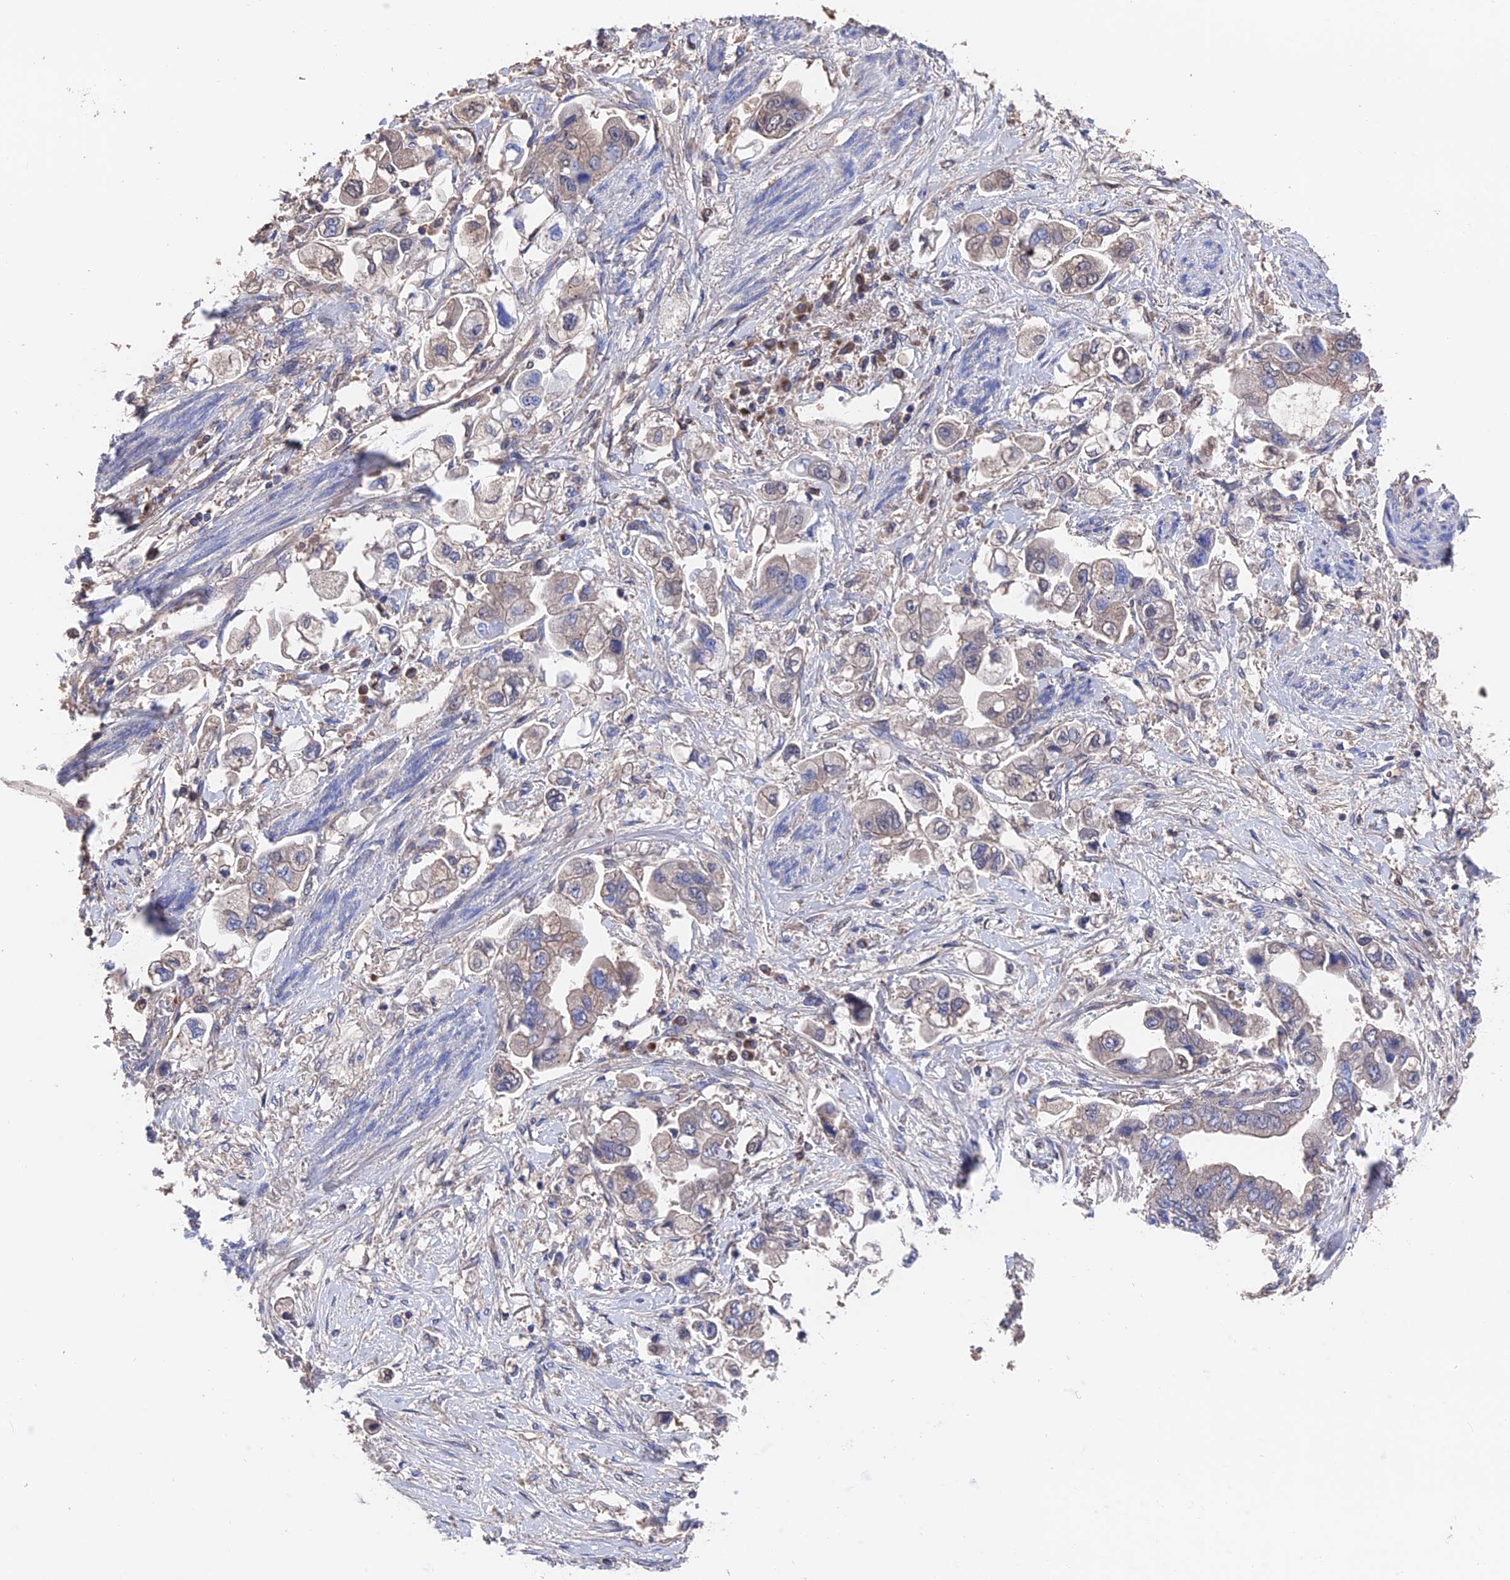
{"staining": {"intensity": "negative", "quantity": "none", "location": "none"}, "tissue": "stomach cancer", "cell_type": "Tumor cells", "image_type": "cancer", "snomed": [{"axis": "morphology", "description": "Adenocarcinoma, NOS"}, {"axis": "topography", "description": "Stomach"}], "caption": "IHC photomicrograph of neoplastic tissue: stomach cancer (adenocarcinoma) stained with DAB (3,3'-diaminobenzidine) exhibits no significant protein expression in tumor cells.", "gene": "HPF1", "patient": {"sex": "male", "age": 62}}